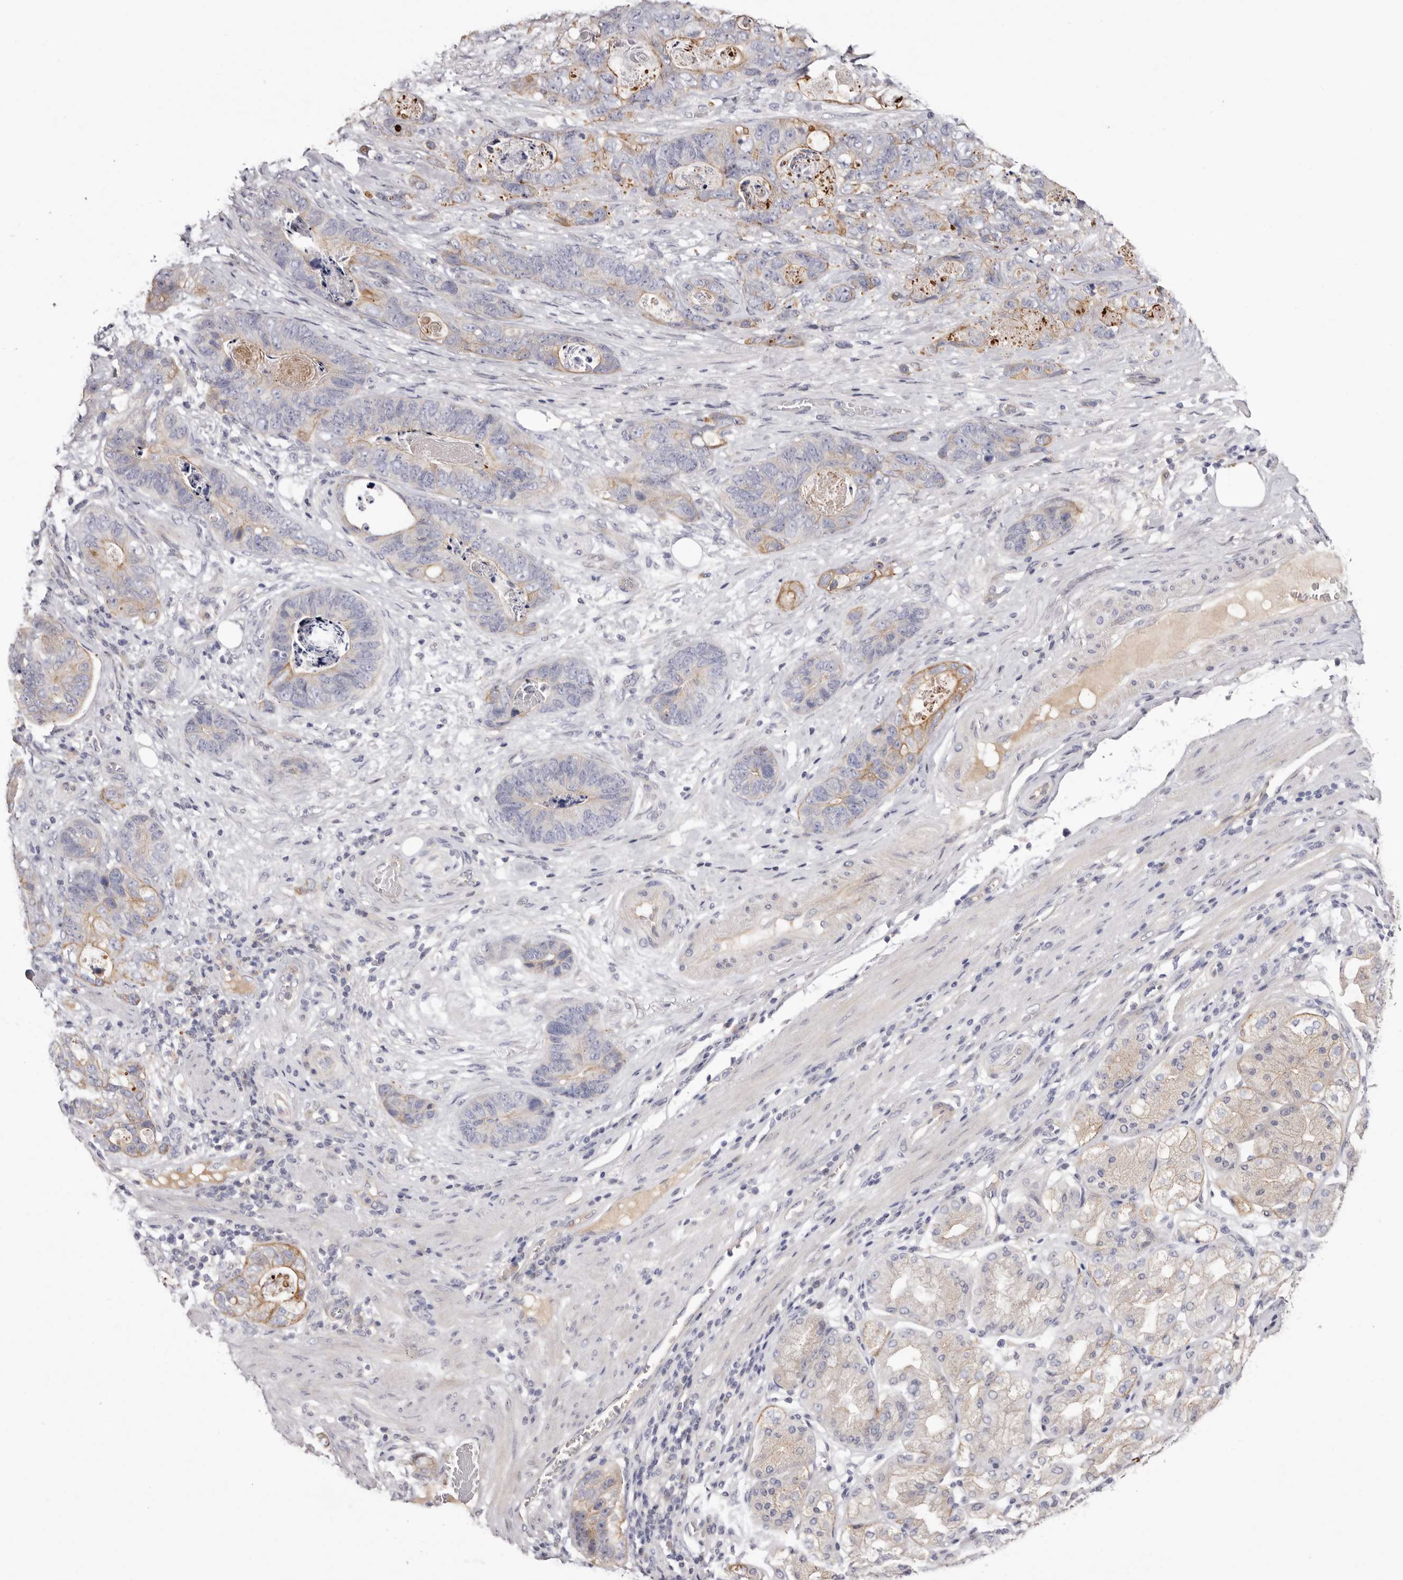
{"staining": {"intensity": "weak", "quantity": "25%-75%", "location": "cytoplasmic/membranous"}, "tissue": "stomach cancer", "cell_type": "Tumor cells", "image_type": "cancer", "snomed": [{"axis": "morphology", "description": "Normal tissue, NOS"}, {"axis": "morphology", "description": "Adenocarcinoma, NOS"}, {"axis": "topography", "description": "Stomach"}], "caption": "Weak cytoplasmic/membranous protein staining is present in about 25%-75% of tumor cells in stomach adenocarcinoma. The protein is stained brown, and the nuclei are stained in blue (DAB IHC with brightfield microscopy, high magnification).", "gene": "STK16", "patient": {"sex": "female", "age": 89}}